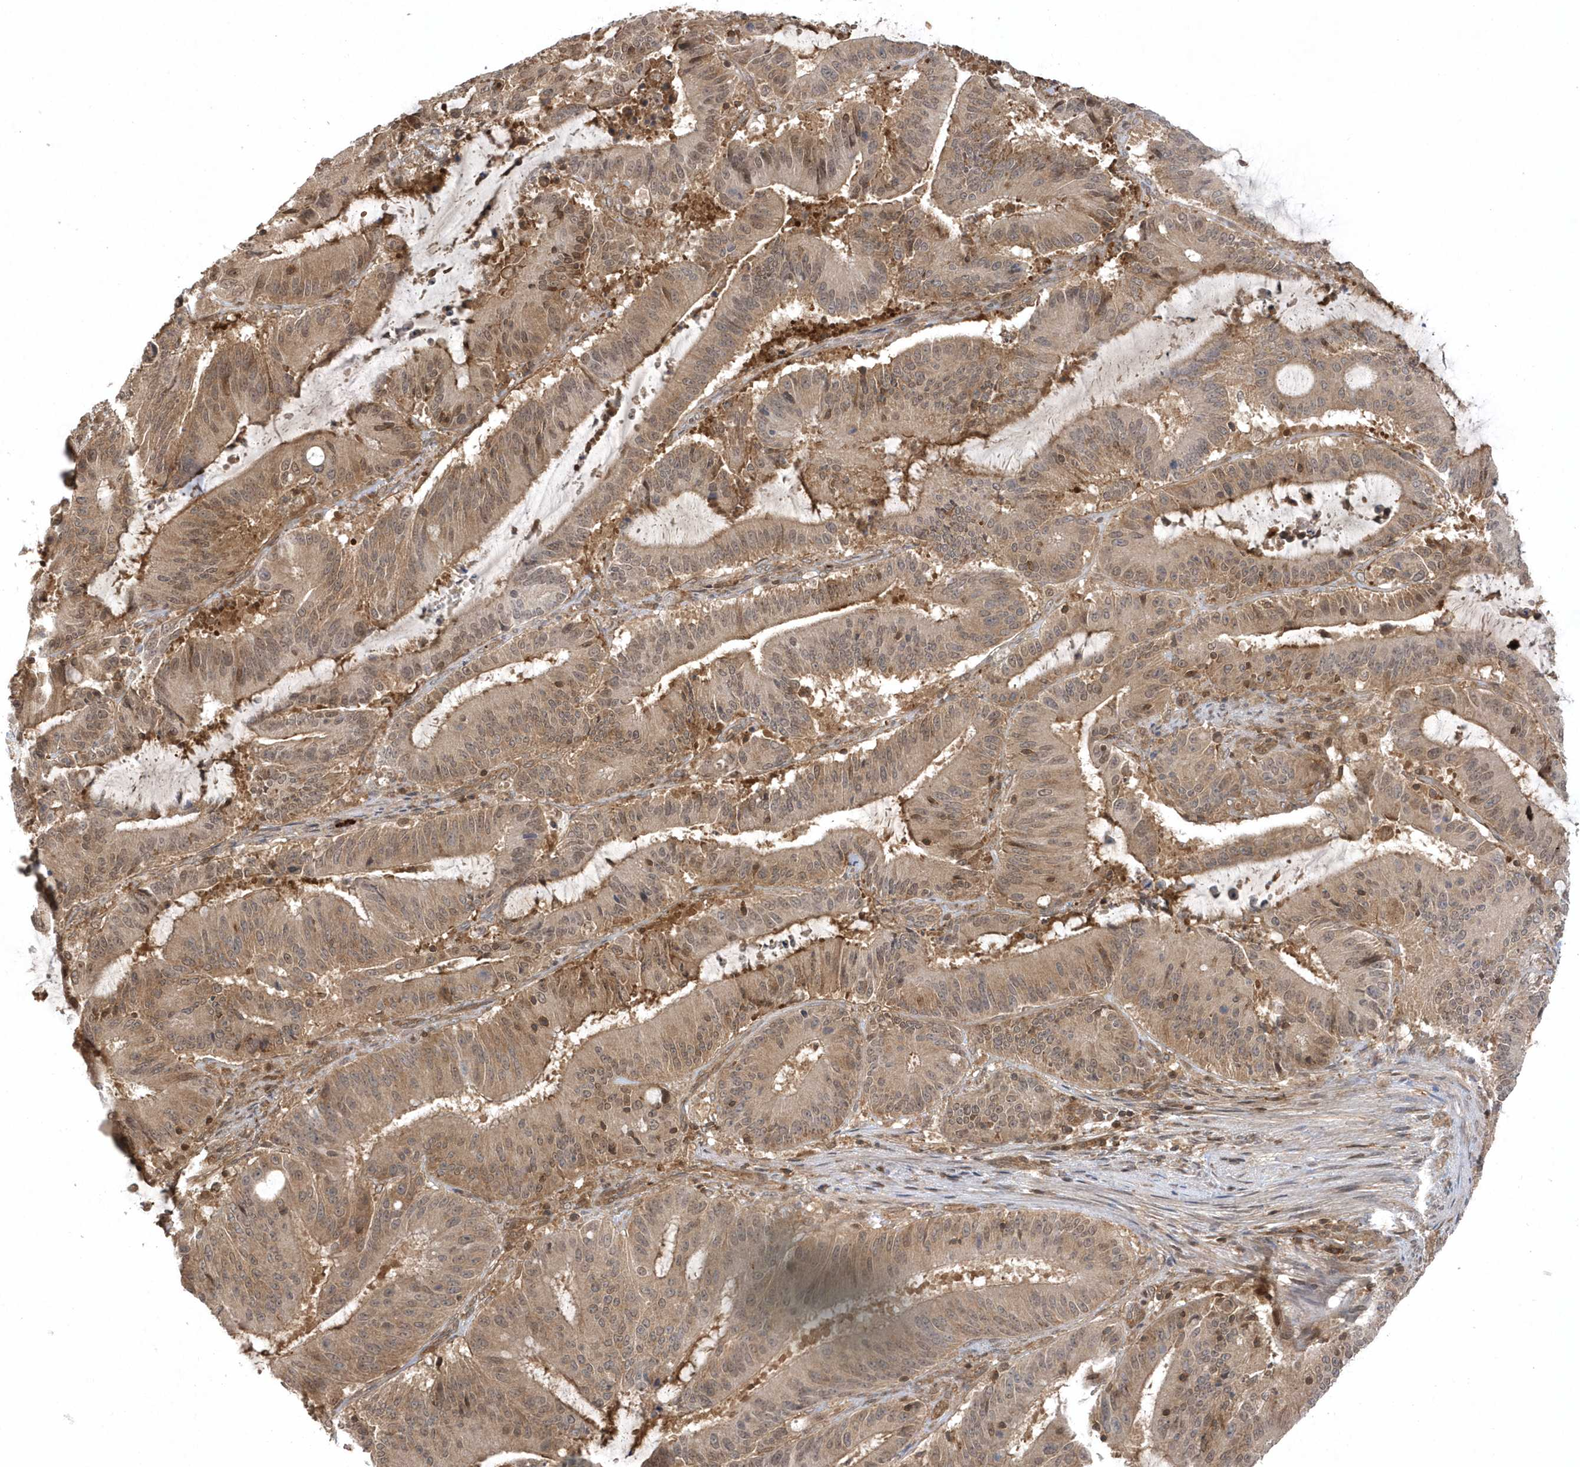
{"staining": {"intensity": "moderate", "quantity": ">75%", "location": "cytoplasmic/membranous,nuclear"}, "tissue": "liver cancer", "cell_type": "Tumor cells", "image_type": "cancer", "snomed": [{"axis": "morphology", "description": "Normal tissue, NOS"}, {"axis": "morphology", "description": "Cholangiocarcinoma"}, {"axis": "topography", "description": "Liver"}, {"axis": "topography", "description": "Peripheral nerve tissue"}], "caption": "IHC of liver cancer exhibits medium levels of moderate cytoplasmic/membranous and nuclear expression in about >75% of tumor cells. The protein of interest is stained brown, and the nuclei are stained in blue (DAB IHC with brightfield microscopy, high magnification).", "gene": "ACYP1", "patient": {"sex": "female", "age": 73}}